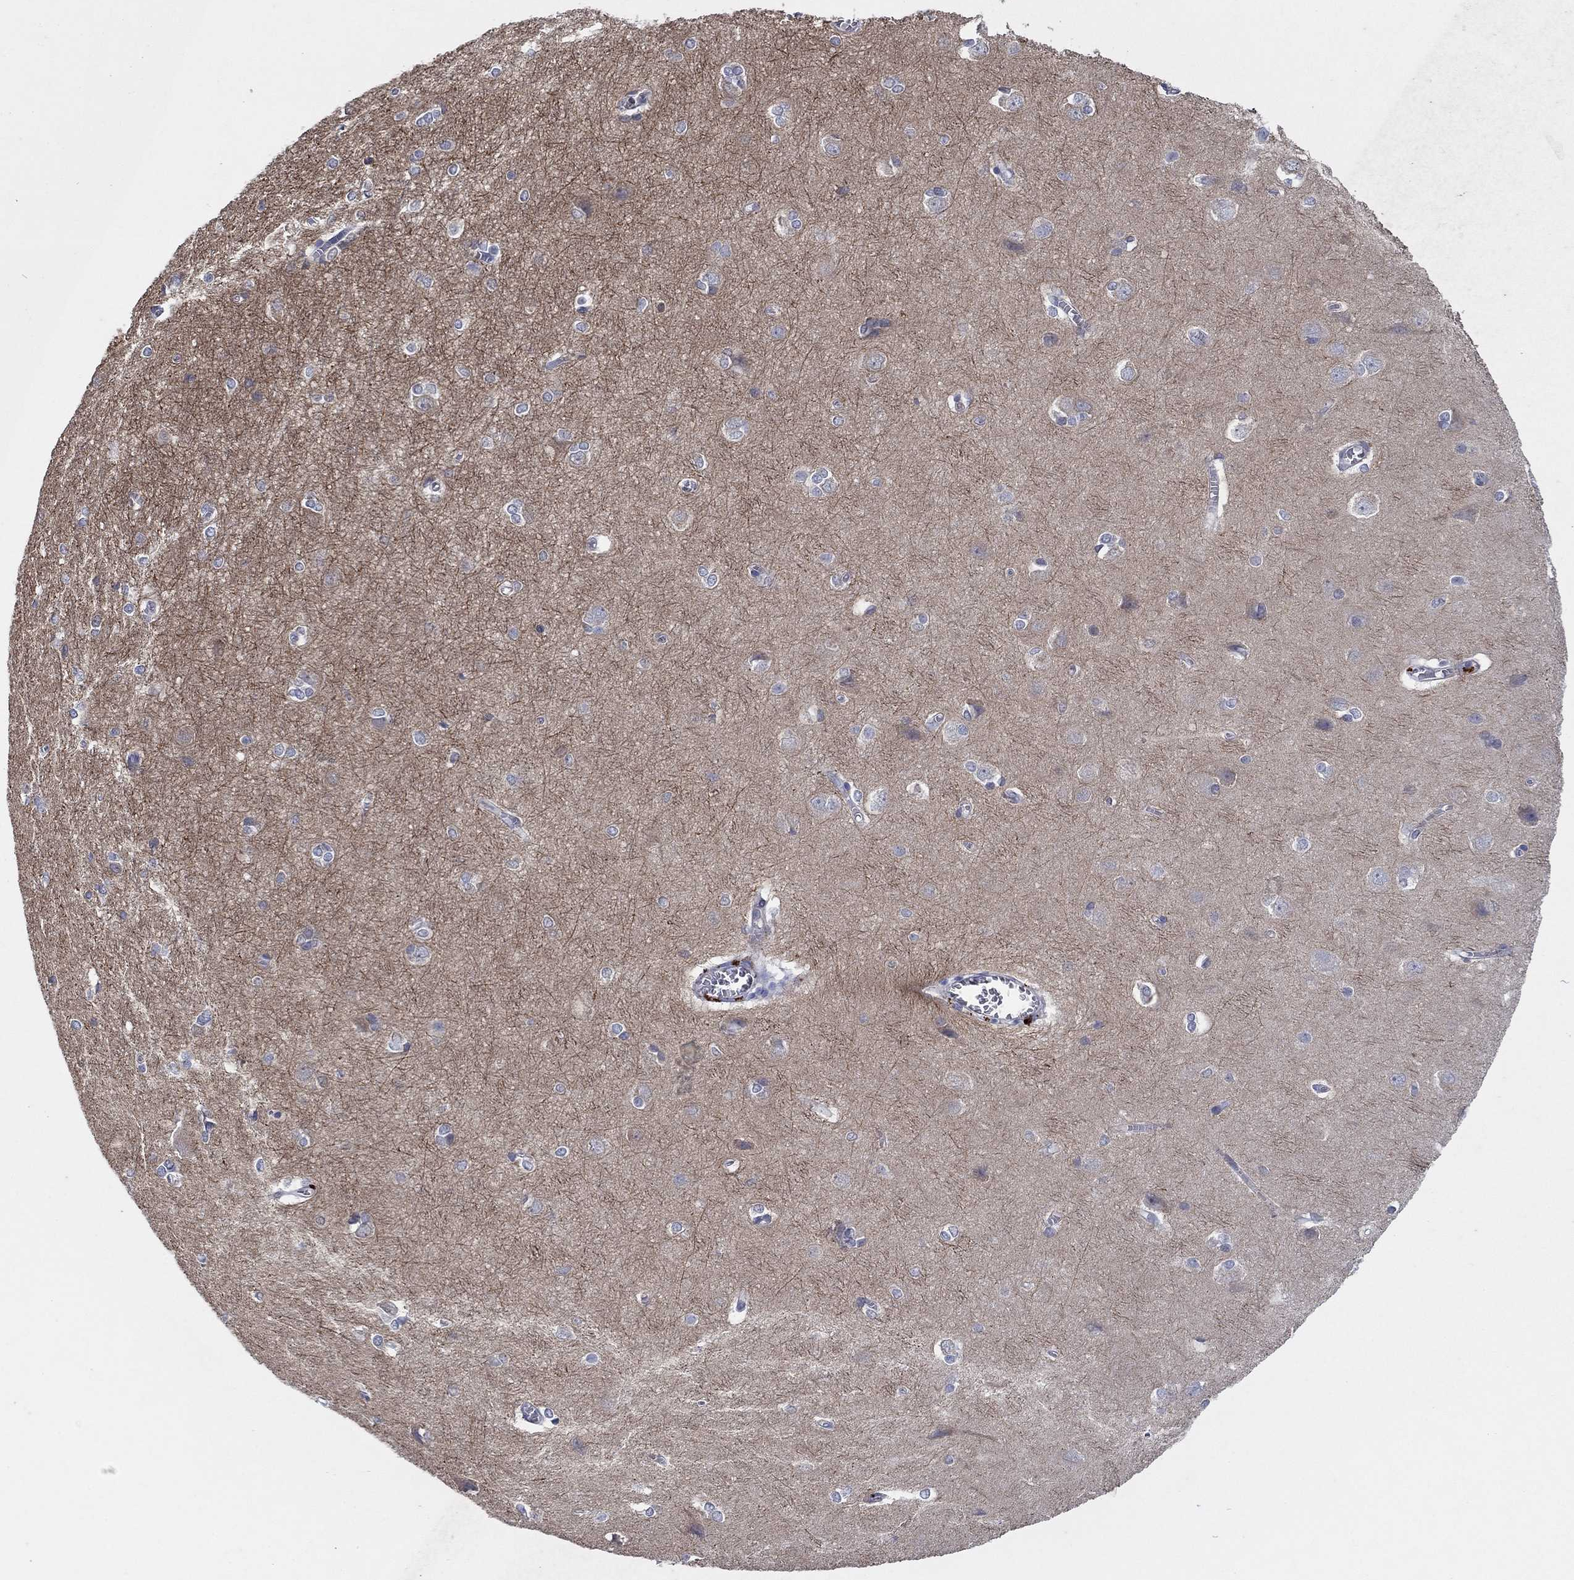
{"staining": {"intensity": "strong", "quantity": "<25%", "location": "cytoplasmic/membranous"}, "tissue": "cerebral cortex", "cell_type": "Endothelial cells", "image_type": "normal", "snomed": [{"axis": "morphology", "description": "Normal tissue, NOS"}, {"axis": "topography", "description": "Cerebral cortex"}], "caption": "A brown stain highlights strong cytoplasmic/membranous positivity of a protein in endothelial cells of normal human cerebral cortex. The staining was performed using DAB (3,3'-diaminobenzidine) to visualize the protein expression in brown, while the nuclei were stained in blue with hematoxylin (Magnification: 20x).", "gene": "PLCL2", "patient": {"sex": "male", "age": 37}}